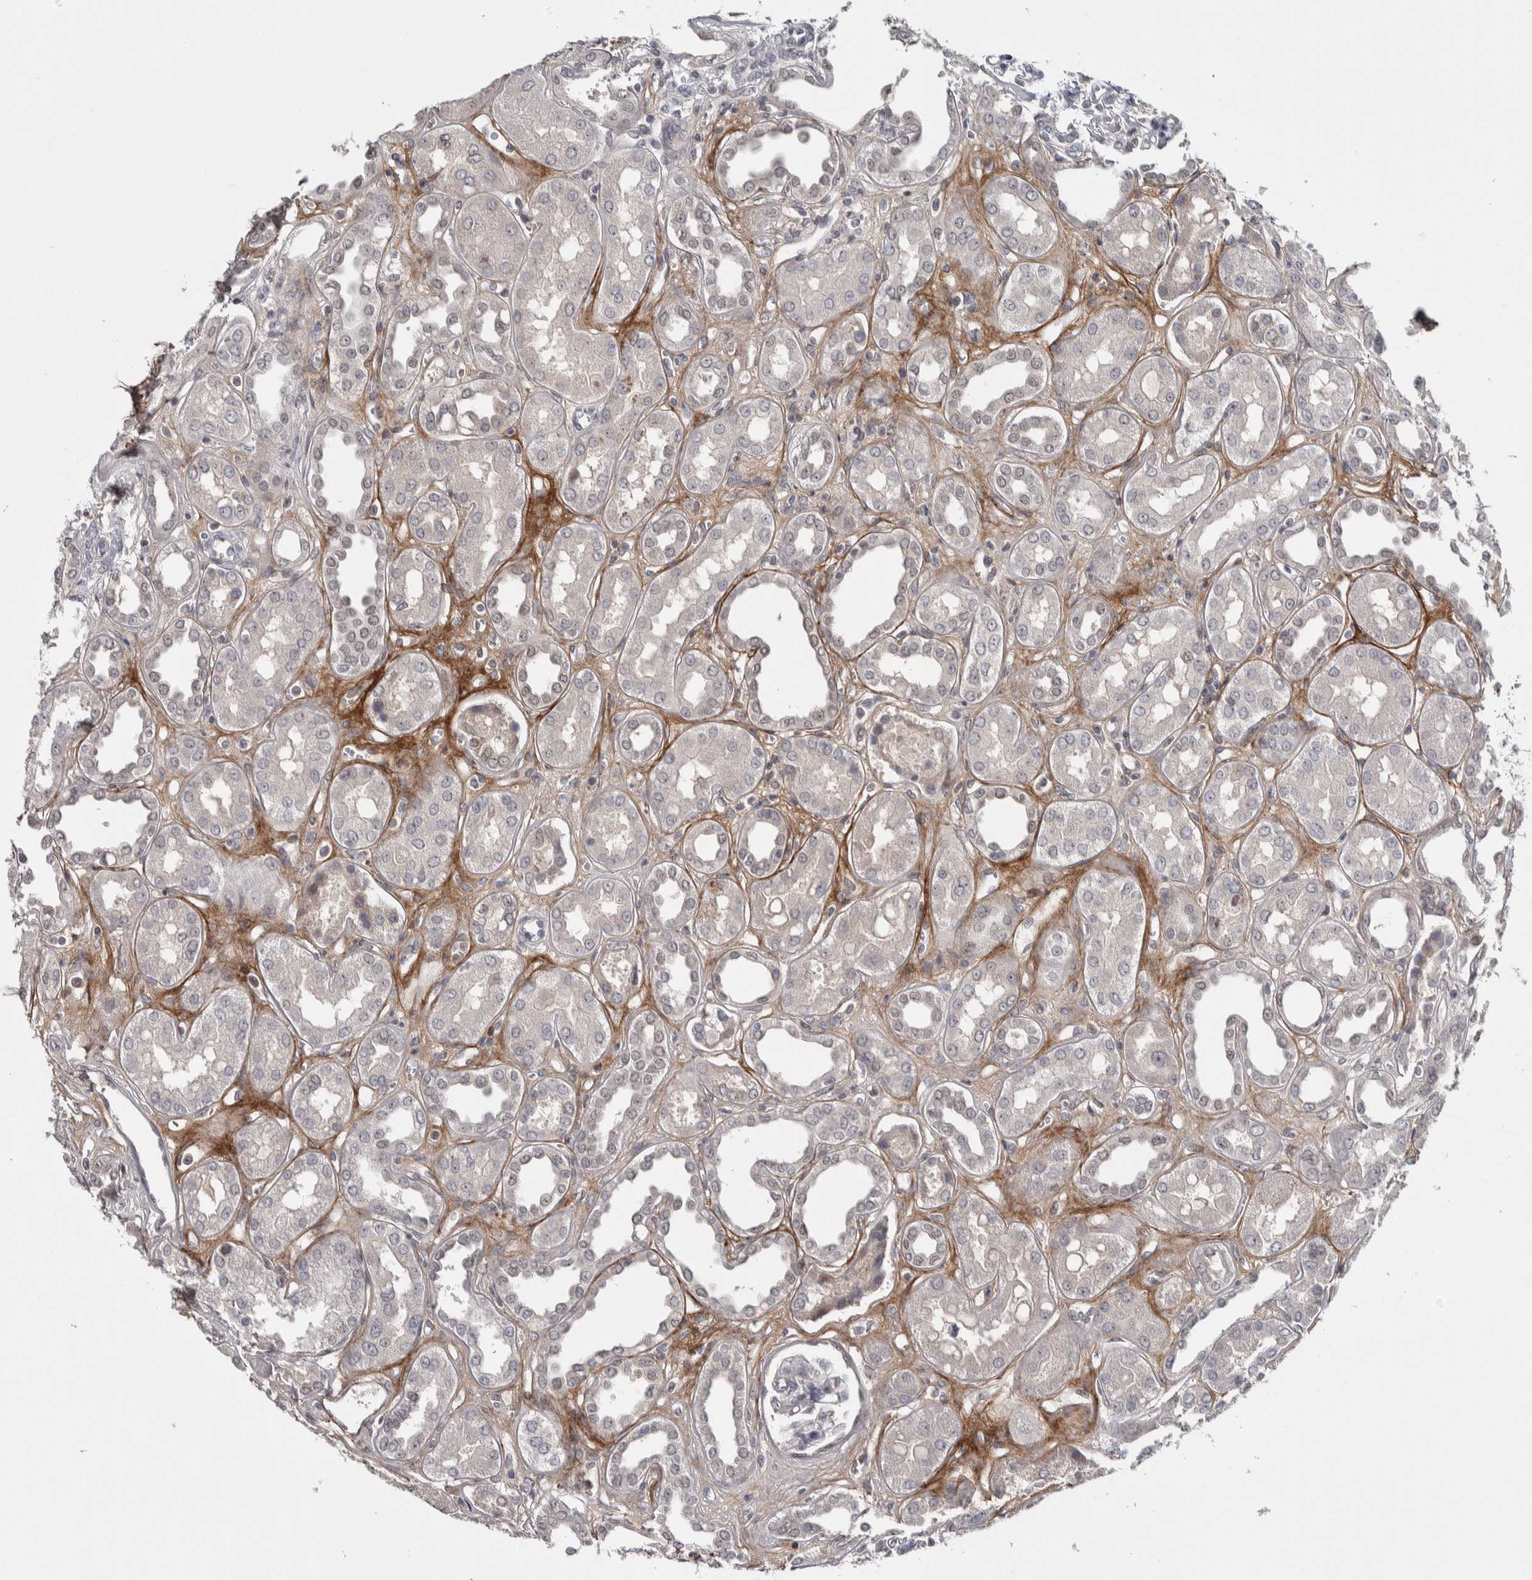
{"staining": {"intensity": "moderate", "quantity": "<25%", "location": "nuclear"}, "tissue": "kidney", "cell_type": "Cells in glomeruli", "image_type": "normal", "snomed": [{"axis": "morphology", "description": "Normal tissue, NOS"}, {"axis": "topography", "description": "Kidney"}], "caption": "Brown immunohistochemical staining in normal kidney shows moderate nuclear positivity in about <25% of cells in glomeruli.", "gene": "ASPN", "patient": {"sex": "male", "age": 59}}